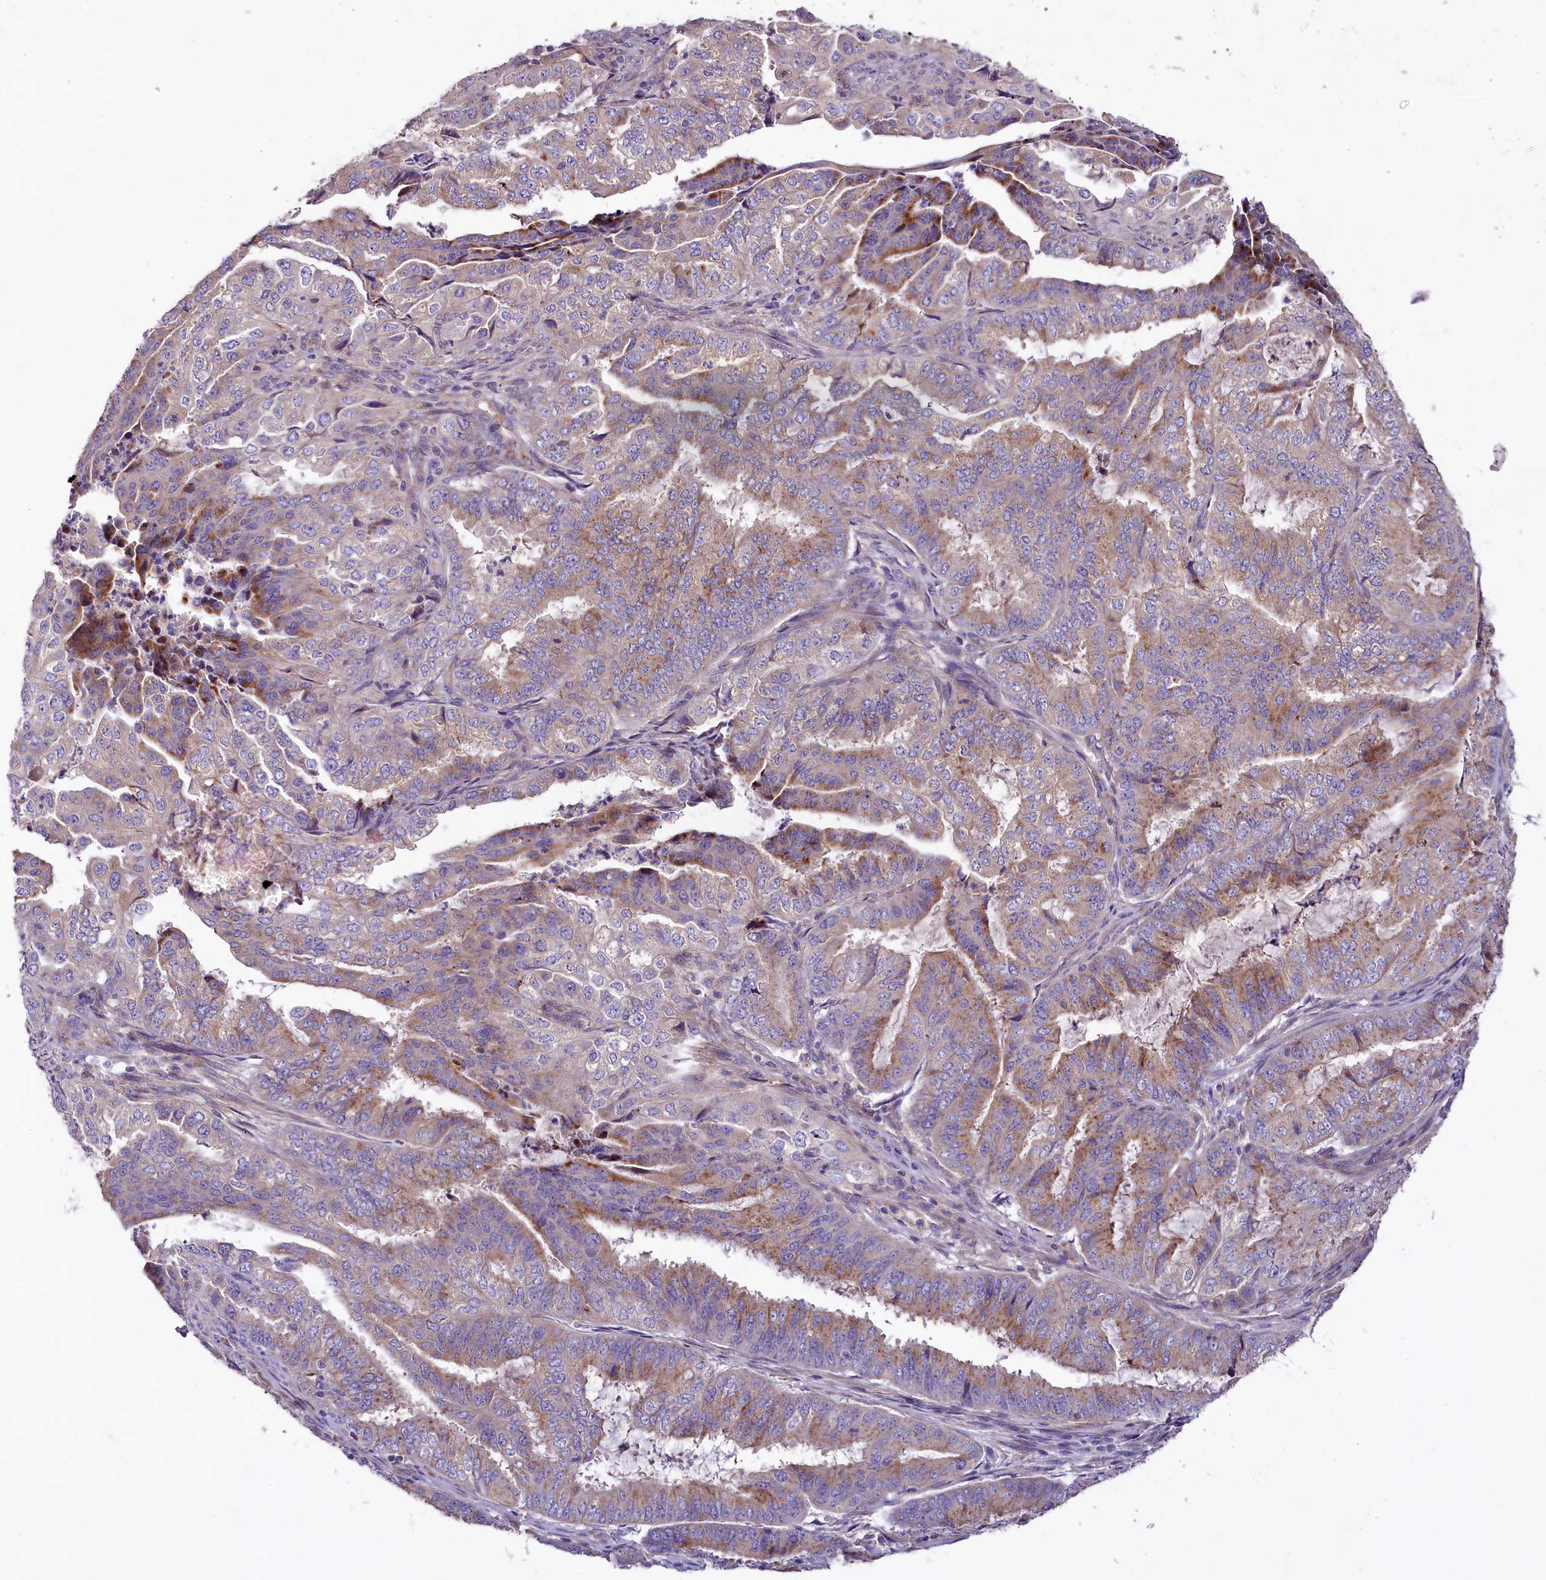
{"staining": {"intensity": "moderate", "quantity": "25%-75%", "location": "cytoplasmic/membranous"}, "tissue": "endometrial cancer", "cell_type": "Tumor cells", "image_type": "cancer", "snomed": [{"axis": "morphology", "description": "Adenocarcinoma, NOS"}, {"axis": "topography", "description": "Endometrium"}], "caption": "Endometrial adenocarcinoma stained with IHC displays moderate cytoplasmic/membranous expression in about 25%-75% of tumor cells.", "gene": "PEMT", "patient": {"sex": "female", "age": 51}}